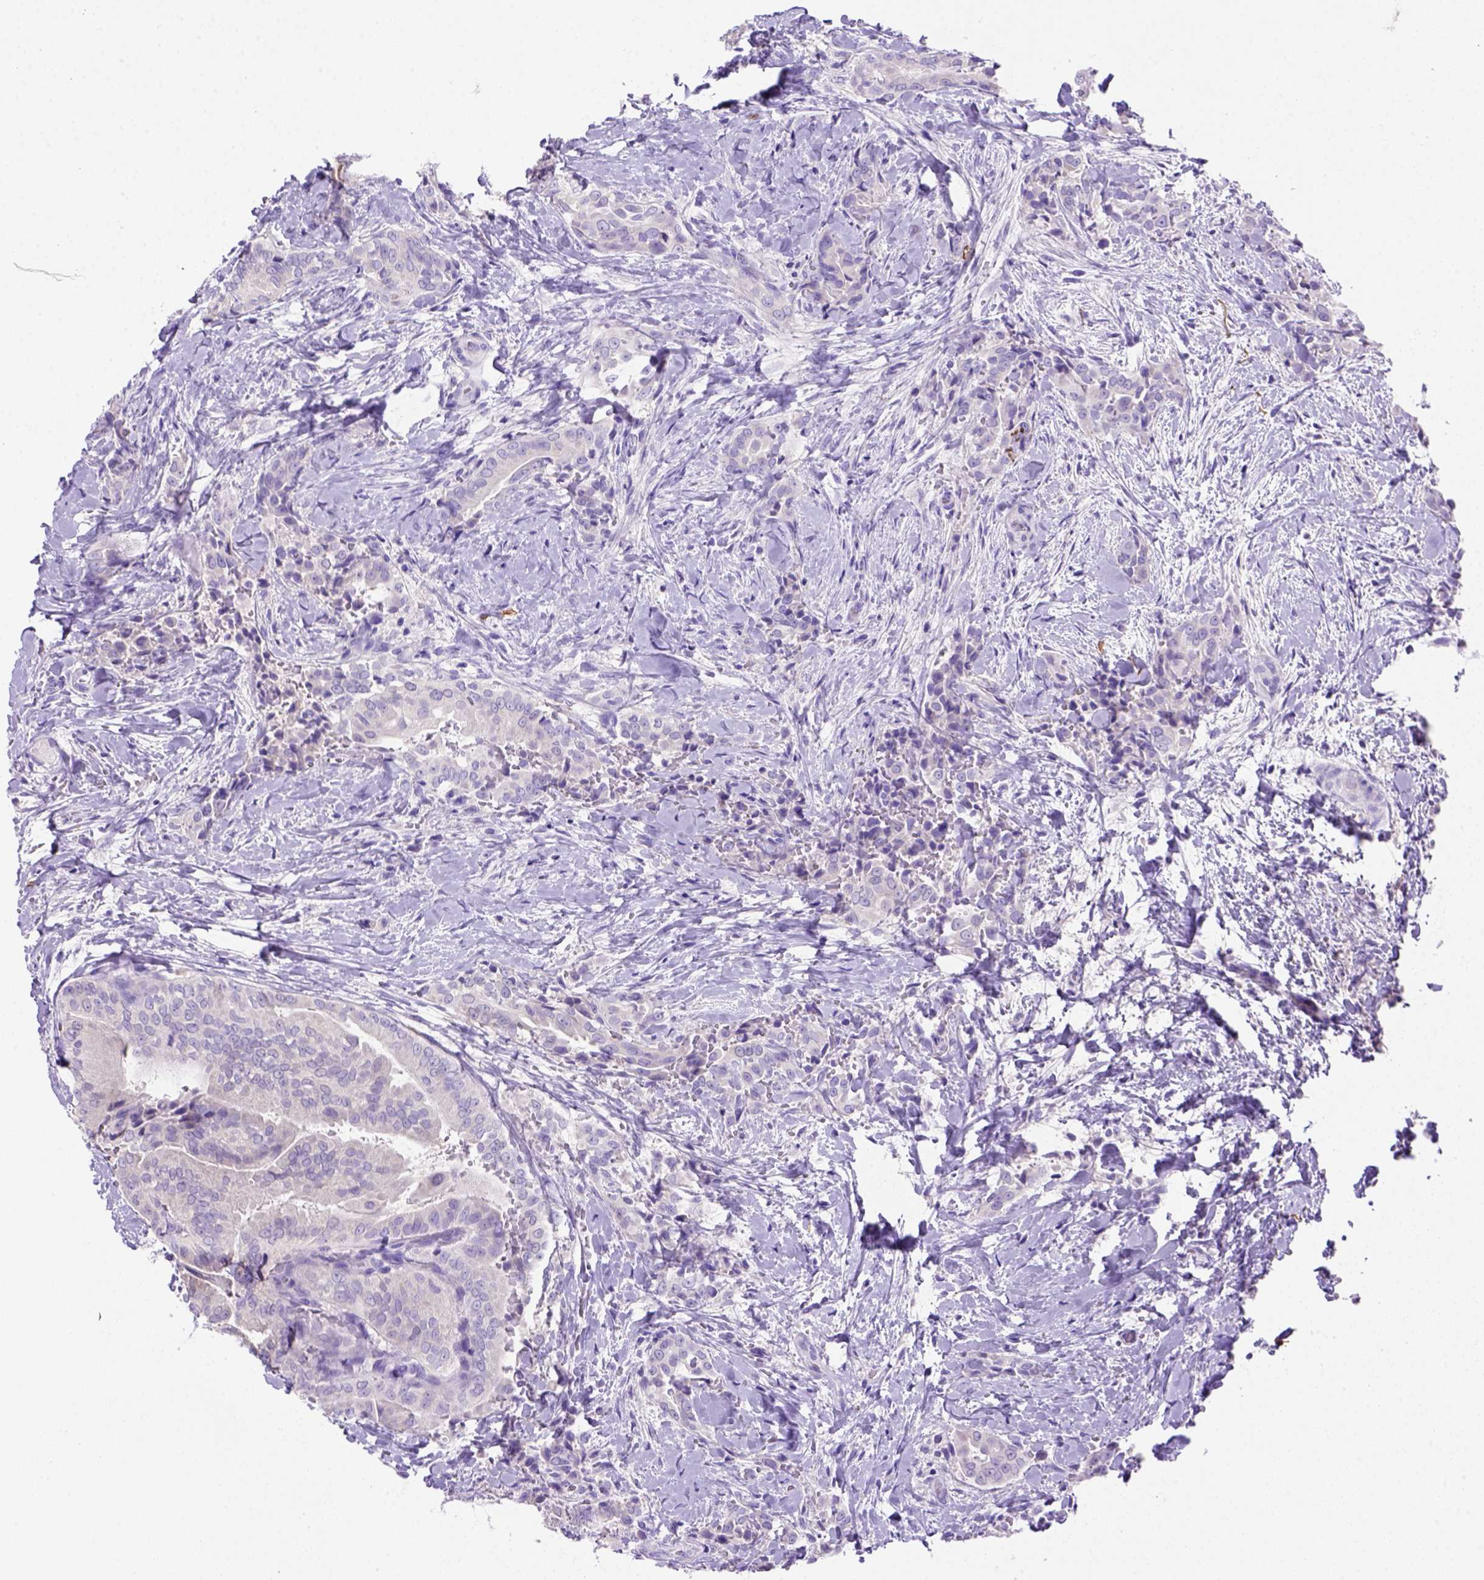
{"staining": {"intensity": "negative", "quantity": "none", "location": "none"}, "tissue": "thyroid cancer", "cell_type": "Tumor cells", "image_type": "cancer", "snomed": [{"axis": "morphology", "description": "Papillary adenocarcinoma, NOS"}, {"axis": "topography", "description": "Thyroid gland"}], "caption": "An image of thyroid cancer (papillary adenocarcinoma) stained for a protein reveals no brown staining in tumor cells.", "gene": "SIRPD", "patient": {"sex": "male", "age": 61}}